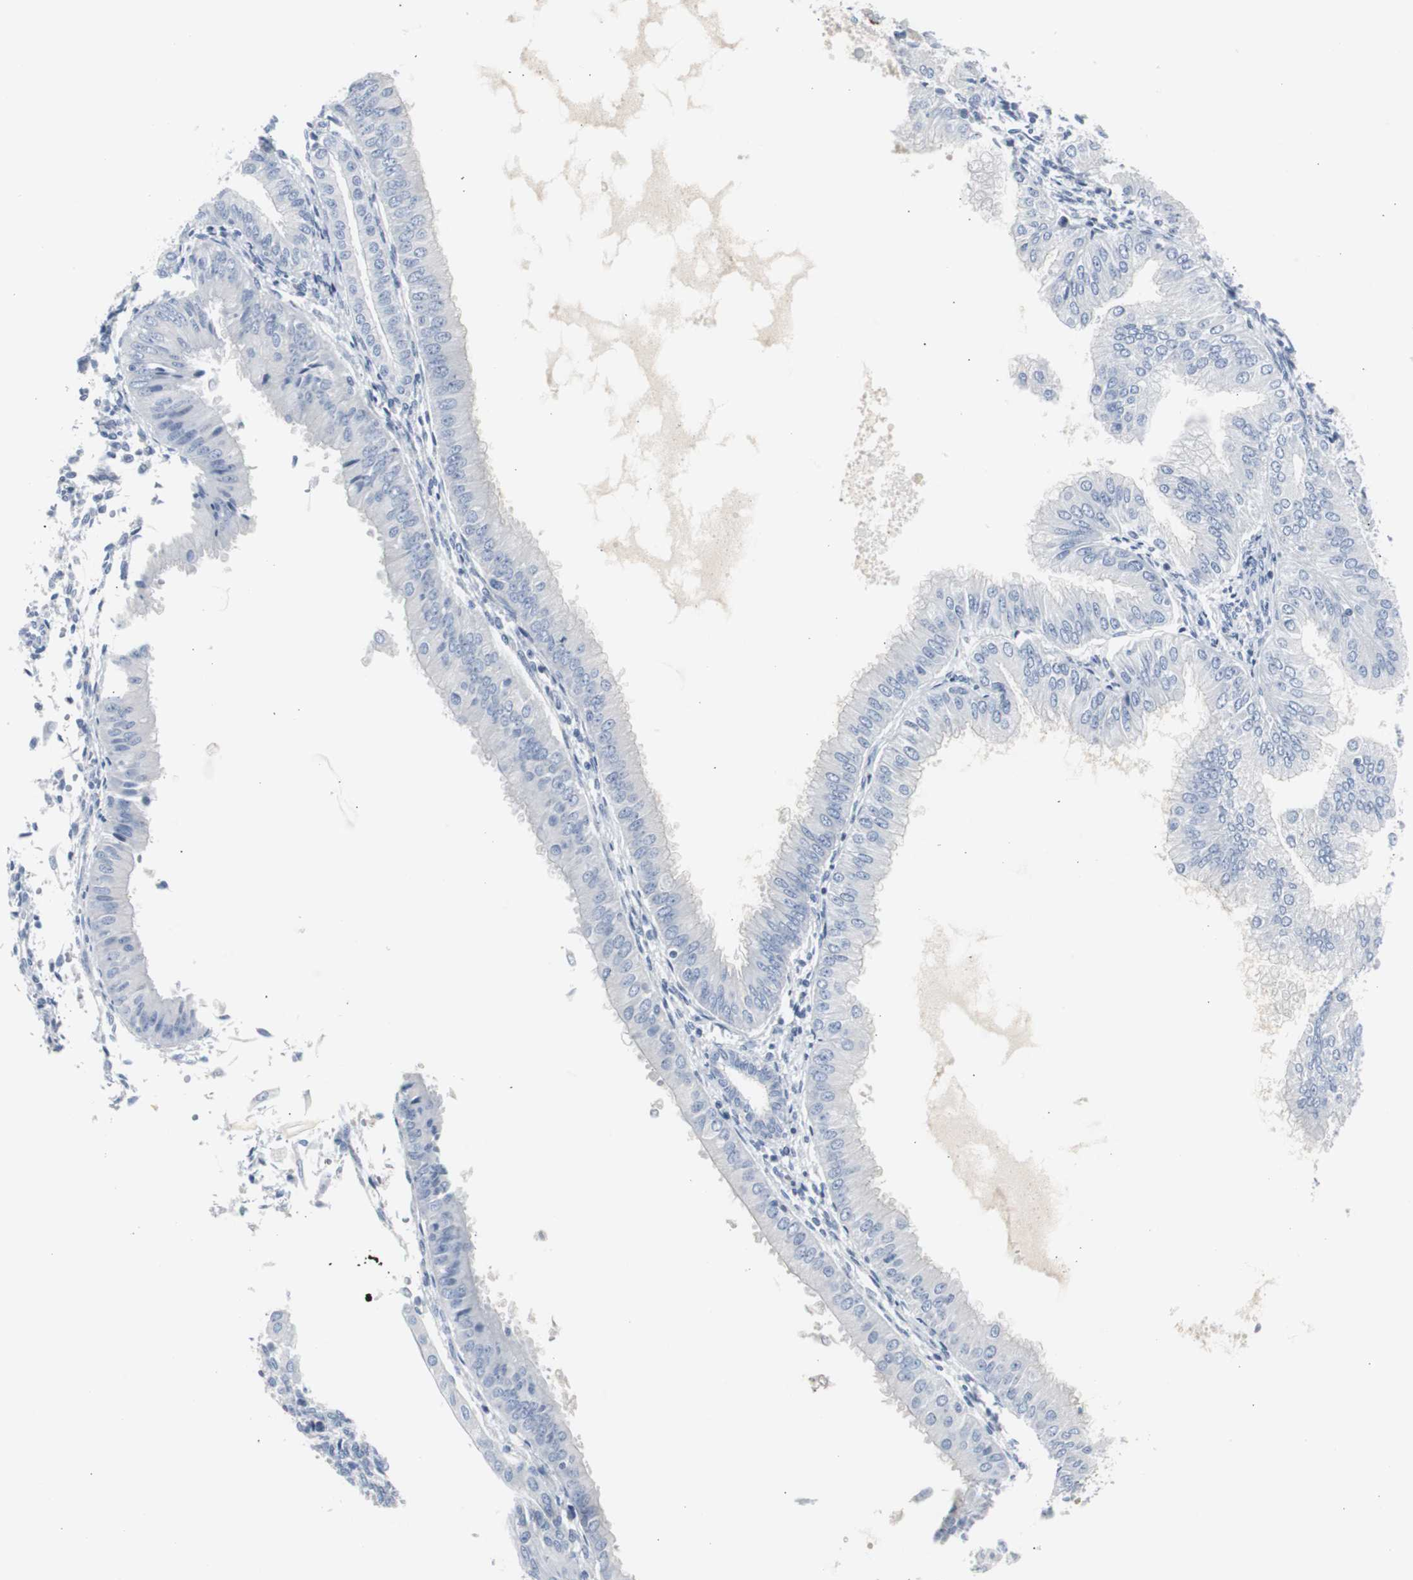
{"staining": {"intensity": "negative", "quantity": "none", "location": "none"}, "tissue": "endometrial cancer", "cell_type": "Tumor cells", "image_type": "cancer", "snomed": [{"axis": "morphology", "description": "Adenocarcinoma, NOS"}, {"axis": "topography", "description": "Endometrium"}], "caption": "The immunohistochemistry (IHC) photomicrograph has no significant positivity in tumor cells of endometrial adenocarcinoma tissue. (Stains: DAB immunohistochemistry with hematoxylin counter stain, Microscopy: brightfield microscopy at high magnification).", "gene": "S100A7", "patient": {"sex": "female", "age": 53}}